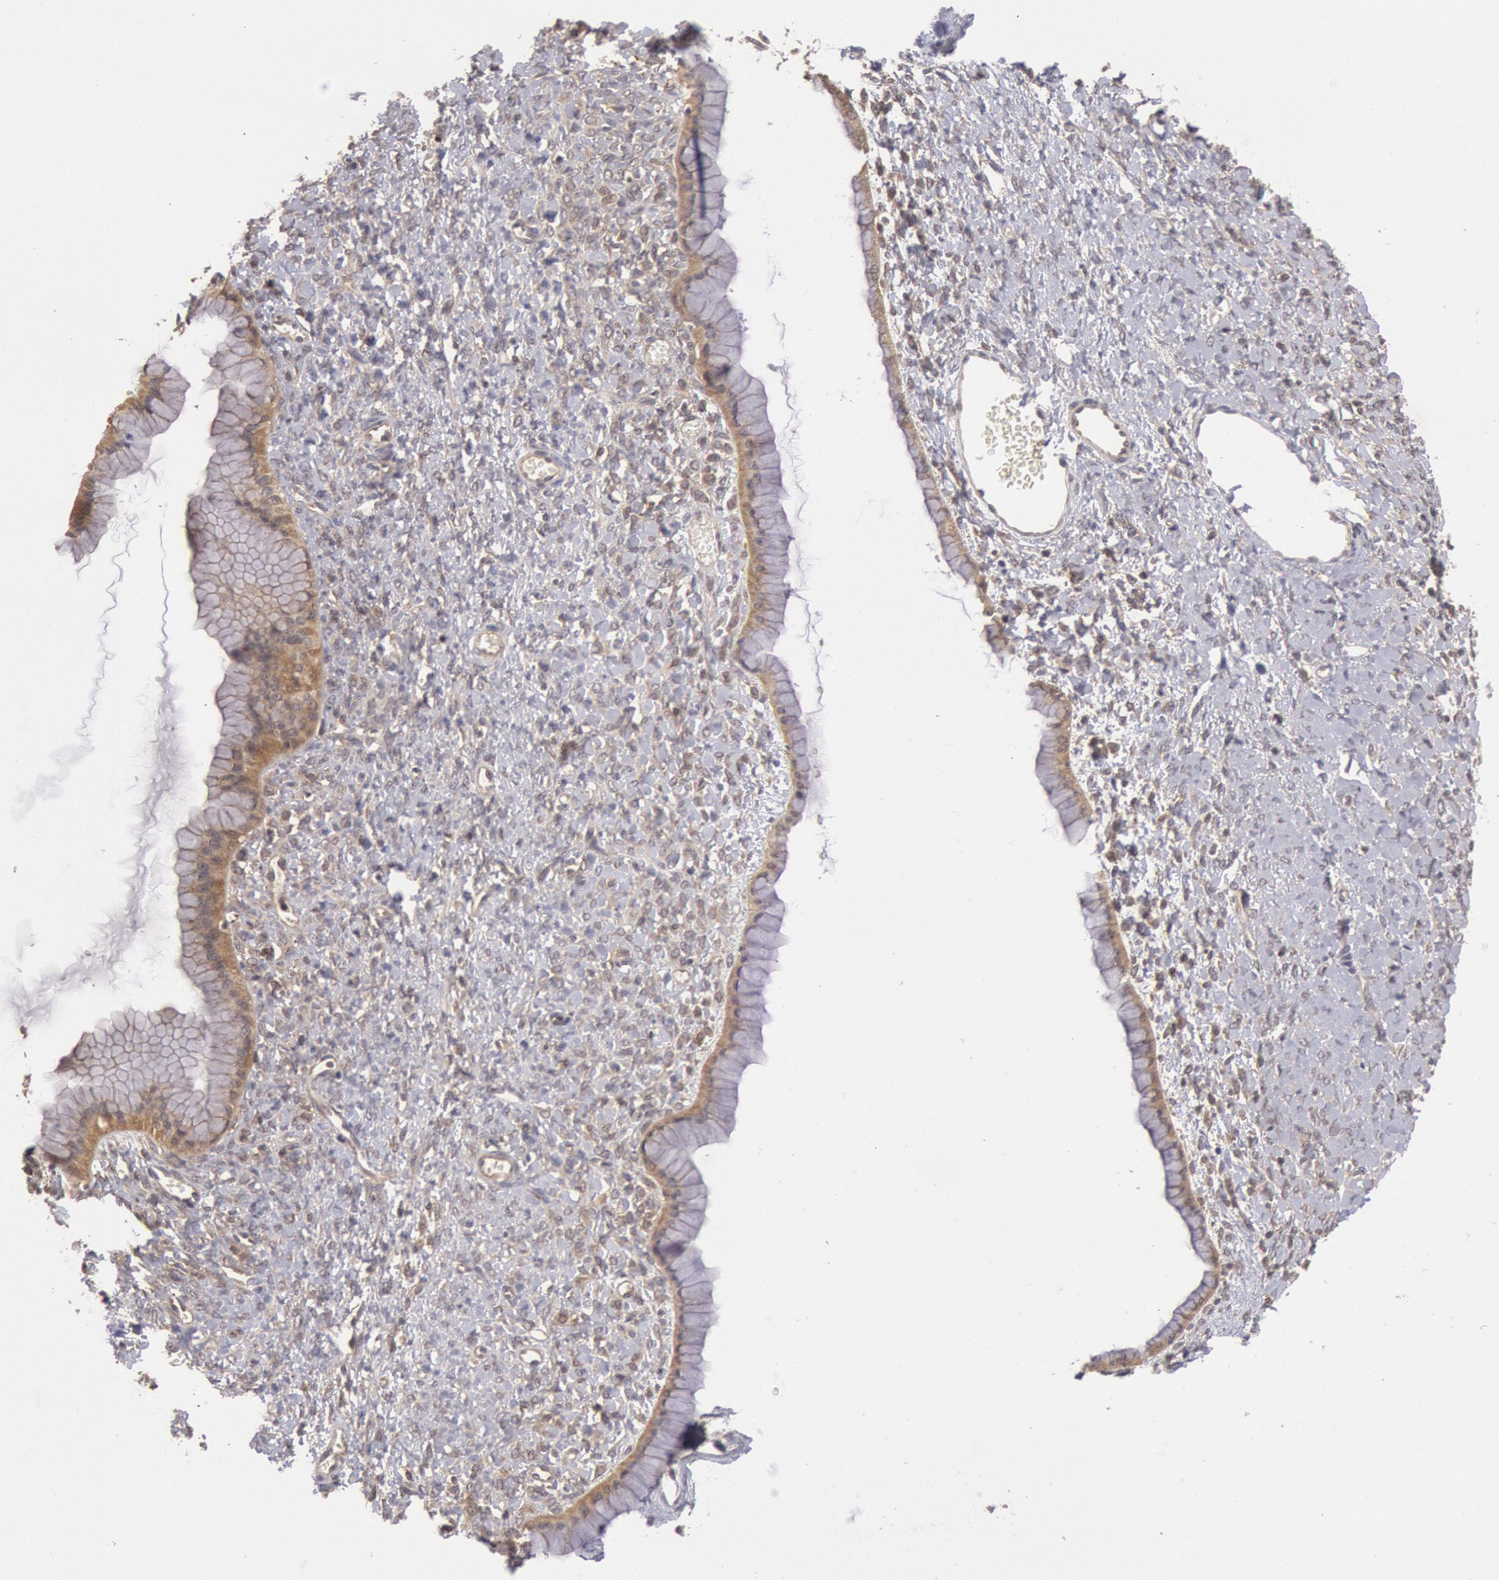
{"staining": {"intensity": "weak", "quantity": ">75%", "location": "cytoplasmic/membranous"}, "tissue": "ovarian cancer", "cell_type": "Tumor cells", "image_type": "cancer", "snomed": [{"axis": "morphology", "description": "Cystadenocarcinoma, mucinous, NOS"}, {"axis": "topography", "description": "Ovary"}], "caption": "Immunohistochemistry image of ovarian cancer (mucinous cystadenocarcinoma) stained for a protein (brown), which reveals low levels of weak cytoplasmic/membranous positivity in about >75% of tumor cells.", "gene": "BRAF", "patient": {"sex": "female", "age": 25}}